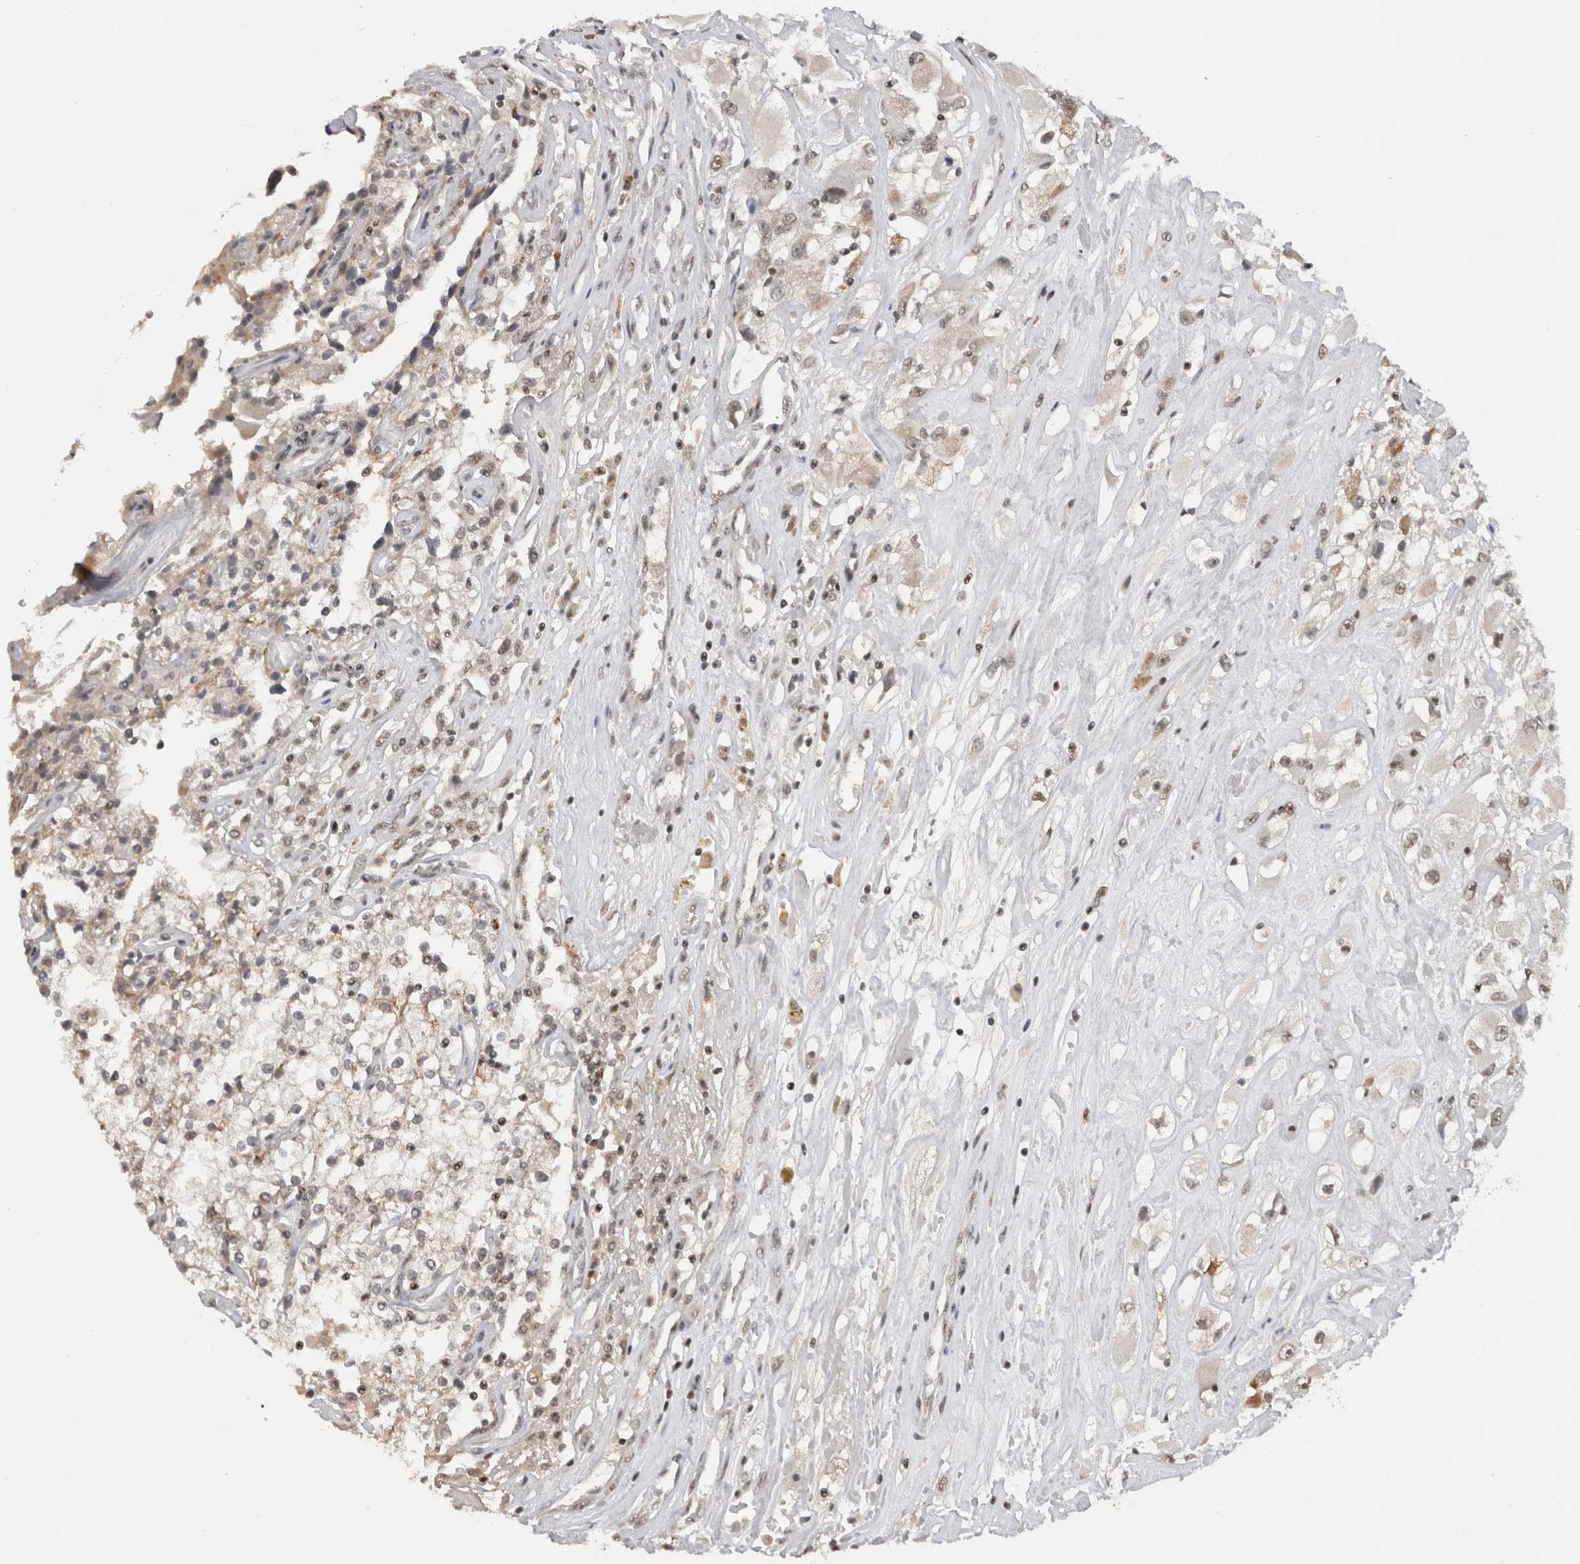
{"staining": {"intensity": "weak", "quantity": "<25%", "location": "nuclear"}, "tissue": "renal cancer", "cell_type": "Tumor cells", "image_type": "cancer", "snomed": [{"axis": "morphology", "description": "Adenocarcinoma, NOS"}, {"axis": "topography", "description": "Kidney"}], "caption": "This is an IHC micrograph of adenocarcinoma (renal). There is no staining in tumor cells.", "gene": "DAXX", "patient": {"sex": "female", "age": 52}}